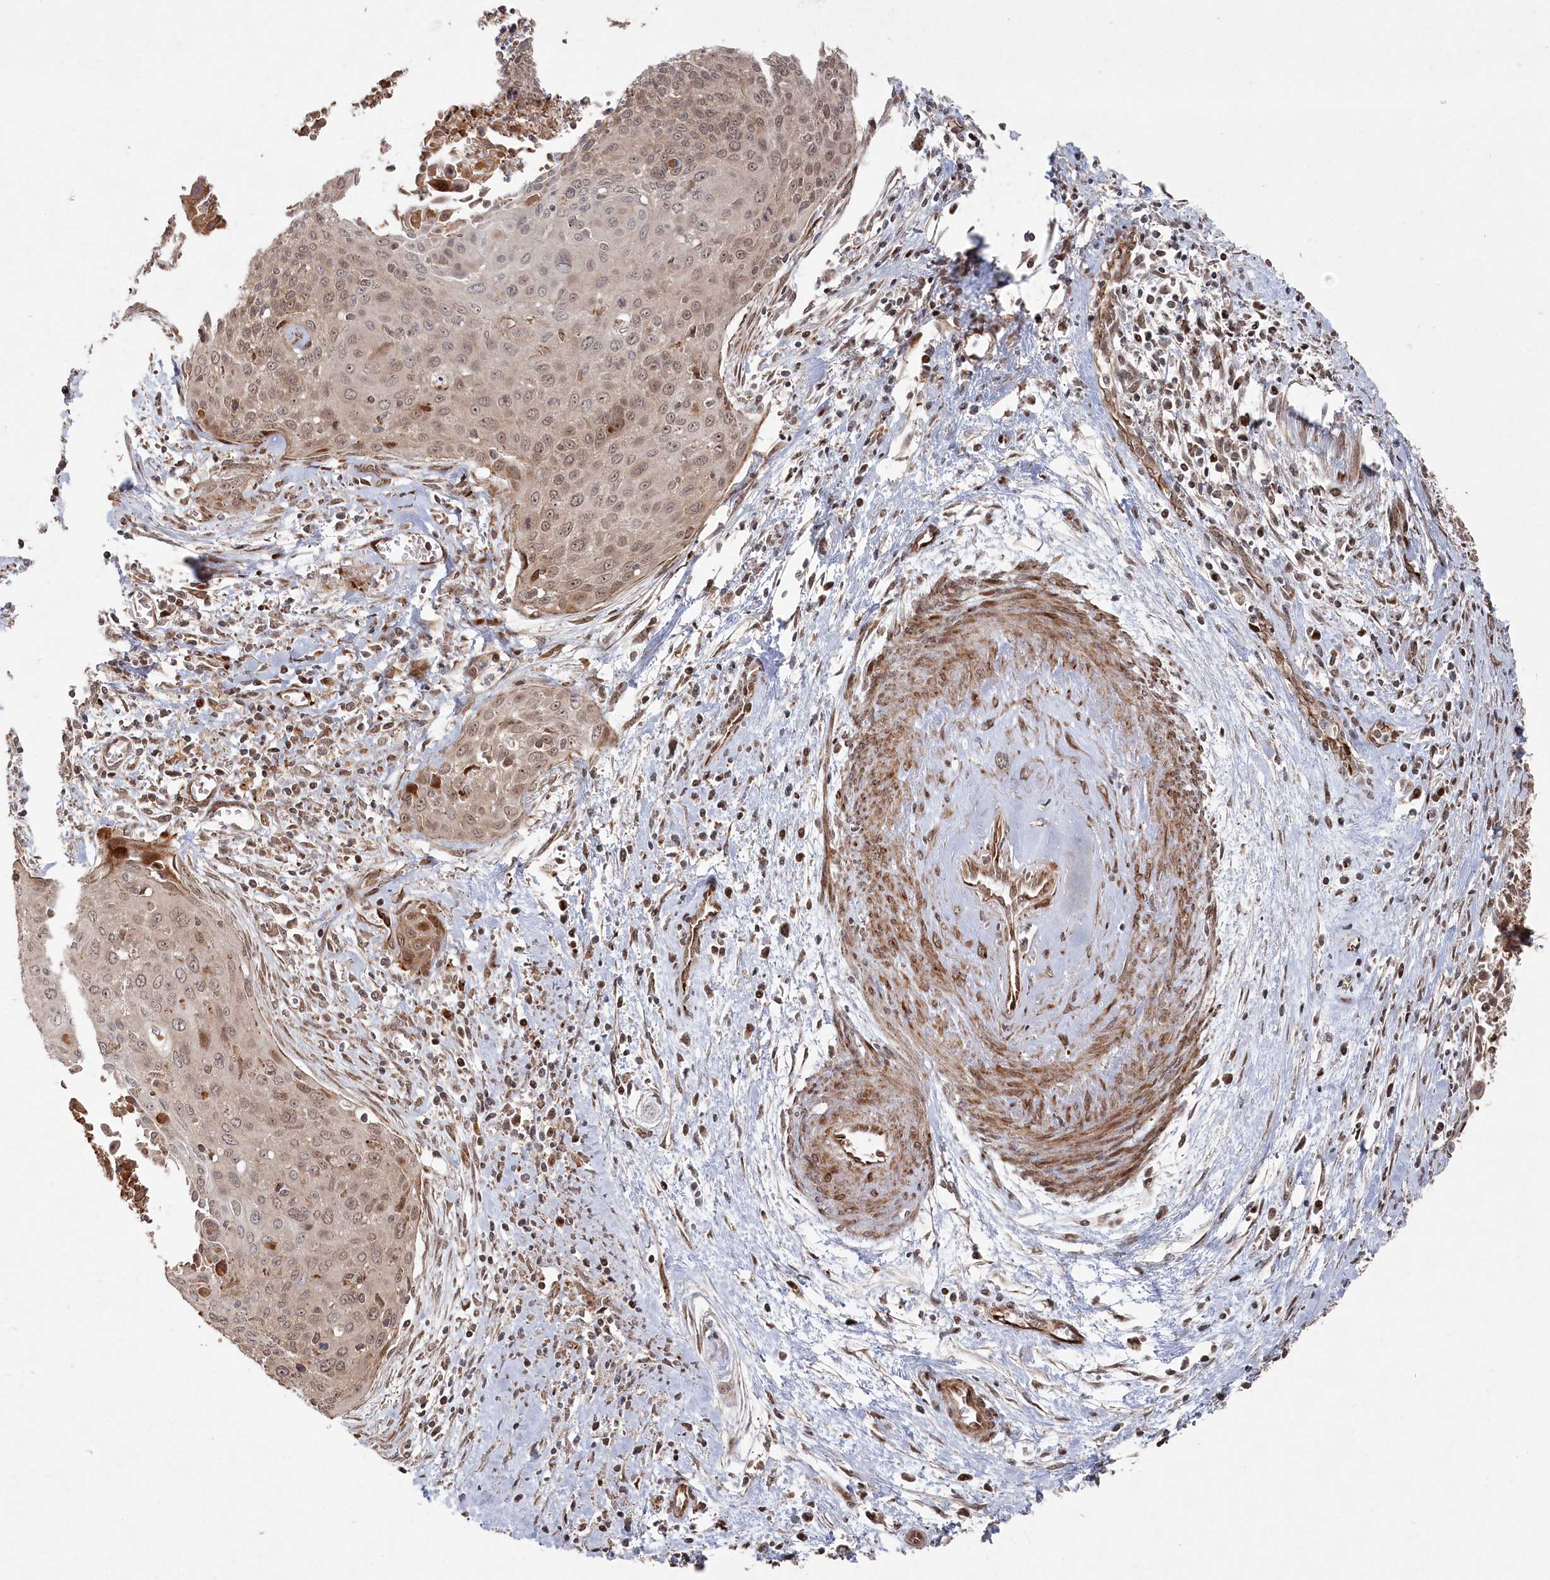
{"staining": {"intensity": "moderate", "quantity": ">75%", "location": "cytoplasmic/membranous,nuclear"}, "tissue": "cervical cancer", "cell_type": "Tumor cells", "image_type": "cancer", "snomed": [{"axis": "morphology", "description": "Squamous cell carcinoma, NOS"}, {"axis": "topography", "description": "Cervix"}], "caption": "Protein expression analysis of cervical cancer (squamous cell carcinoma) exhibits moderate cytoplasmic/membranous and nuclear expression in approximately >75% of tumor cells.", "gene": "POLR3A", "patient": {"sex": "female", "age": 55}}